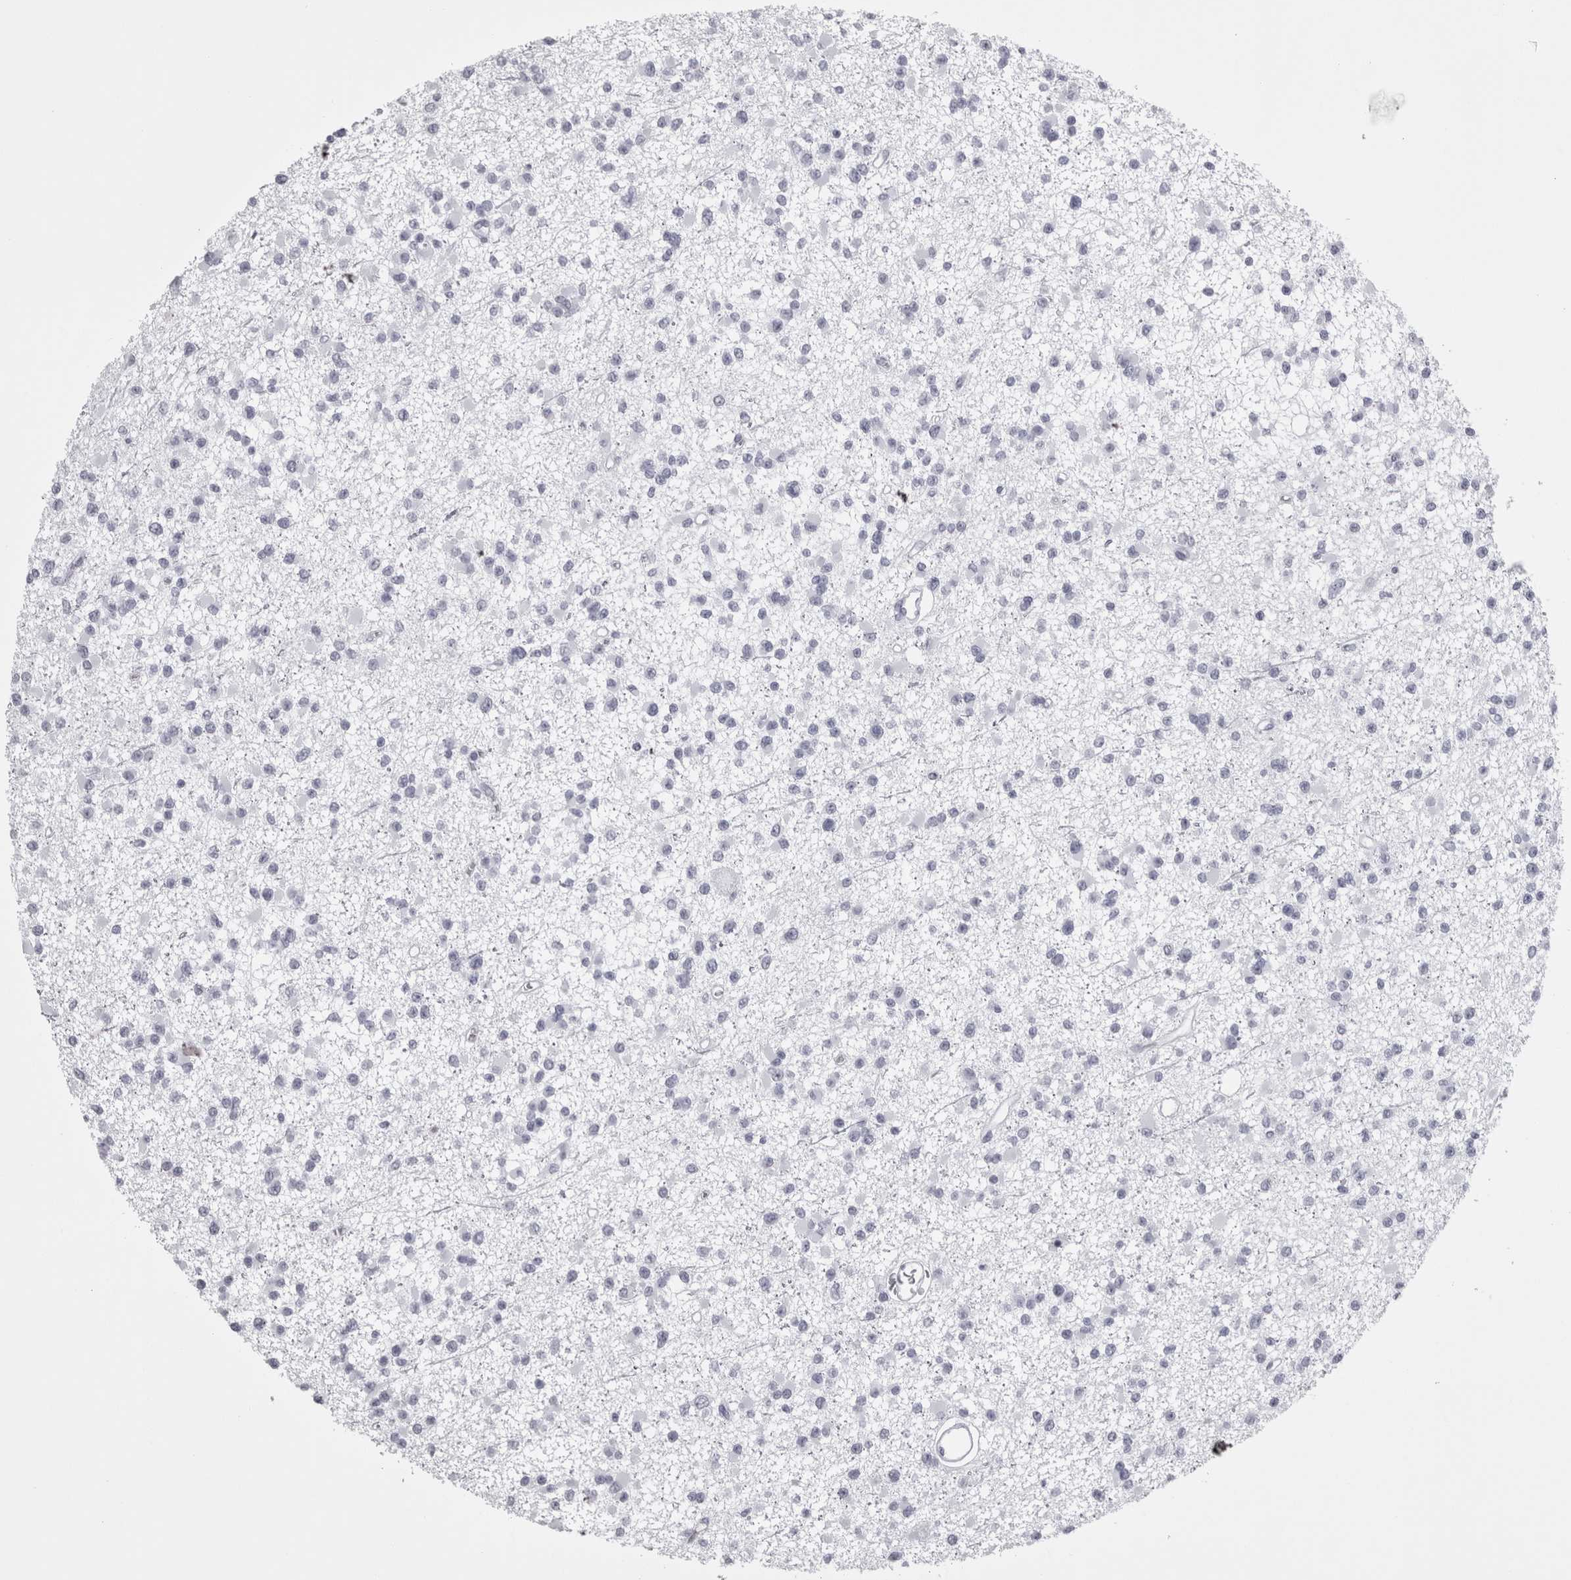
{"staining": {"intensity": "negative", "quantity": "none", "location": "none"}, "tissue": "glioma", "cell_type": "Tumor cells", "image_type": "cancer", "snomed": [{"axis": "morphology", "description": "Glioma, malignant, Low grade"}, {"axis": "topography", "description": "Brain"}], "caption": "High magnification brightfield microscopy of malignant glioma (low-grade) stained with DAB (3,3'-diaminobenzidine) (brown) and counterstained with hematoxylin (blue): tumor cells show no significant positivity. (DAB (3,3'-diaminobenzidine) immunohistochemistry (IHC) with hematoxylin counter stain).", "gene": "SKAP1", "patient": {"sex": "female", "age": 22}}